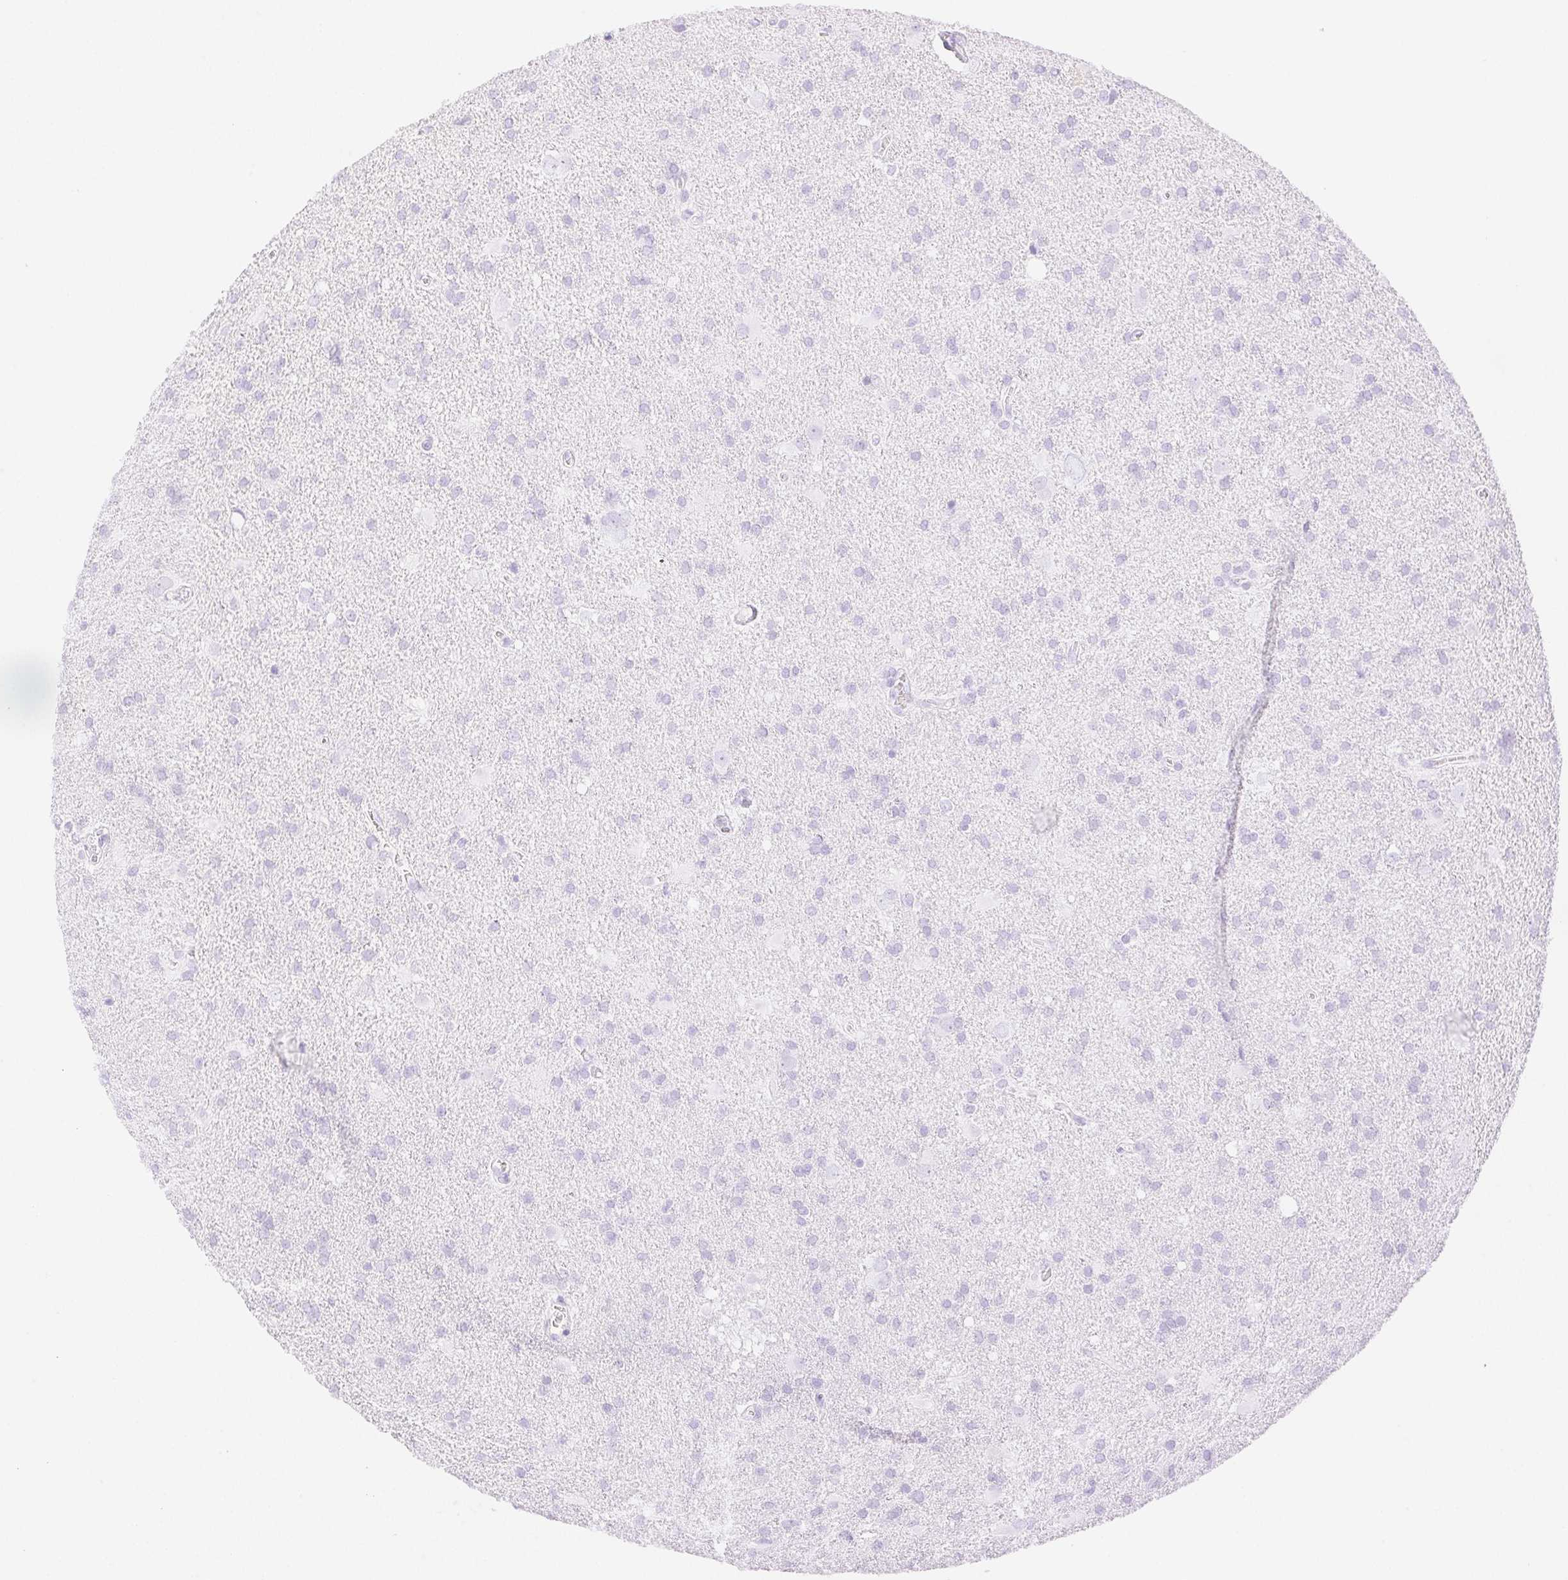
{"staining": {"intensity": "negative", "quantity": "none", "location": "none"}, "tissue": "glioma", "cell_type": "Tumor cells", "image_type": "cancer", "snomed": [{"axis": "morphology", "description": "Glioma, malignant, Low grade"}, {"axis": "topography", "description": "Brain"}], "caption": "Immunohistochemical staining of glioma shows no significant expression in tumor cells.", "gene": "SPACA4", "patient": {"sex": "male", "age": 66}}